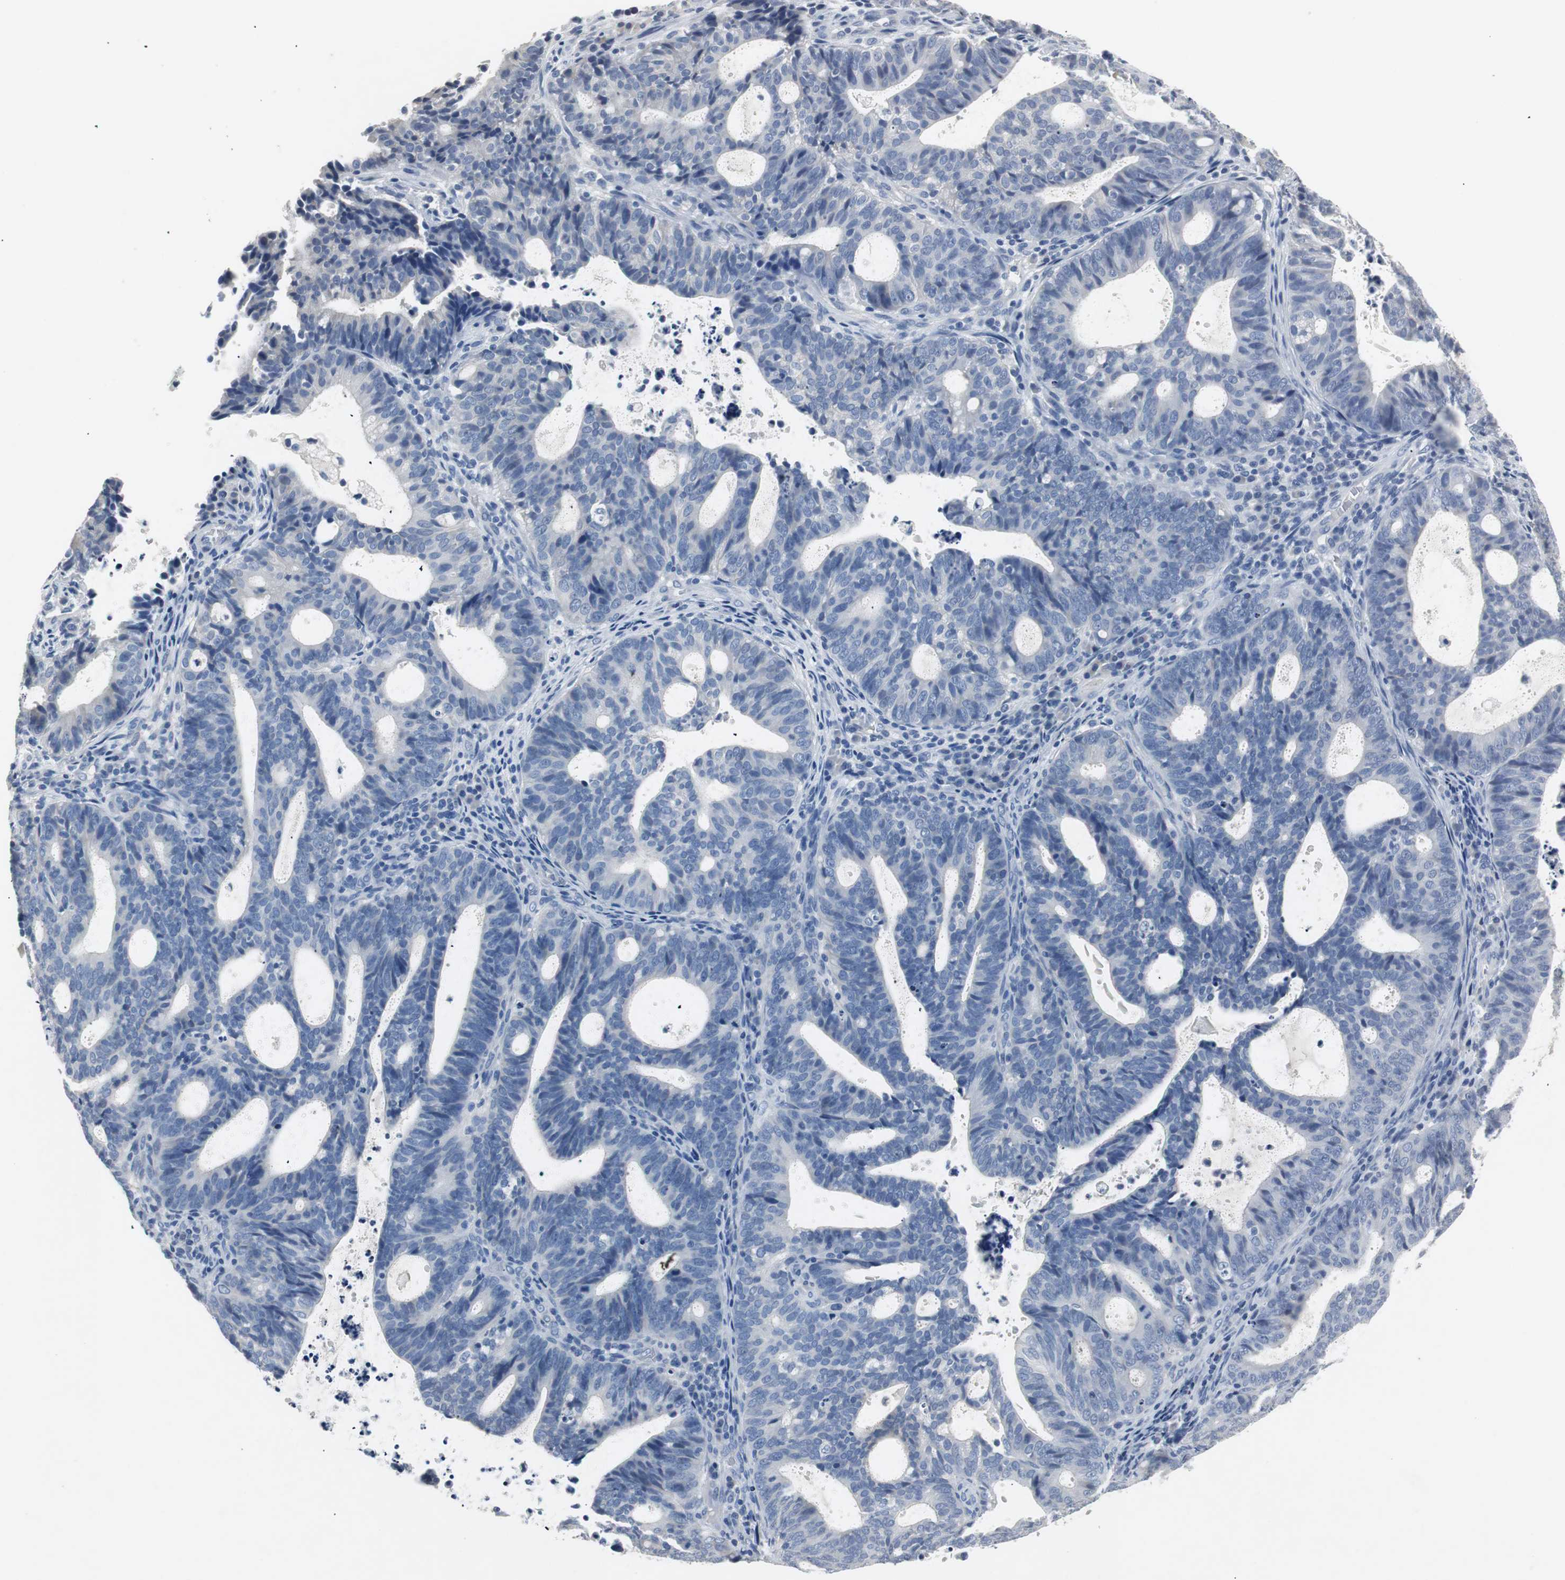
{"staining": {"intensity": "negative", "quantity": "none", "location": "none"}, "tissue": "endometrial cancer", "cell_type": "Tumor cells", "image_type": "cancer", "snomed": [{"axis": "morphology", "description": "Adenocarcinoma, NOS"}, {"axis": "topography", "description": "Uterus"}], "caption": "Photomicrograph shows no protein positivity in tumor cells of endometrial cancer (adenocarcinoma) tissue.", "gene": "LRP2", "patient": {"sex": "female", "age": 83}}